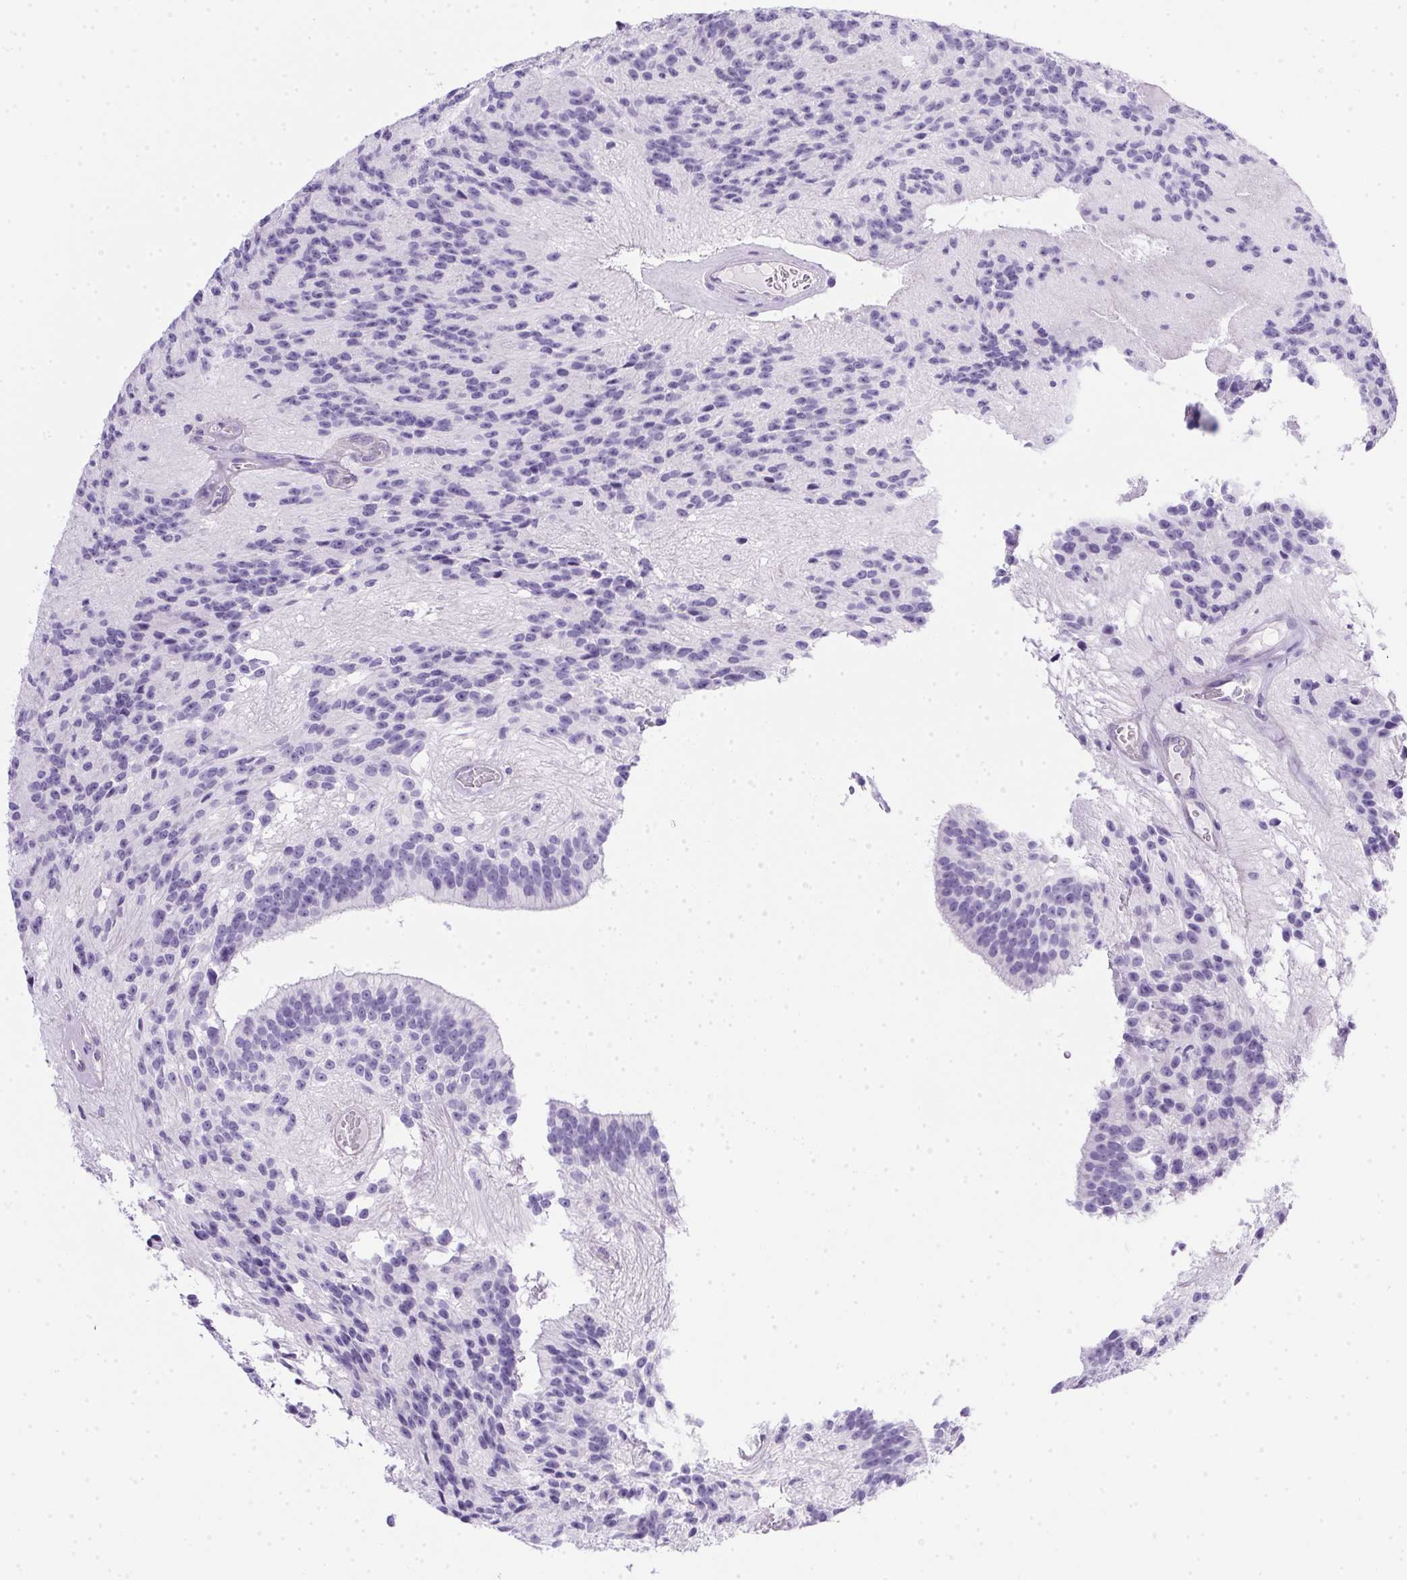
{"staining": {"intensity": "negative", "quantity": "none", "location": "none"}, "tissue": "glioma", "cell_type": "Tumor cells", "image_type": "cancer", "snomed": [{"axis": "morphology", "description": "Glioma, malignant, Low grade"}, {"axis": "topography", "description": "Brain"}], "caption": "Glioma was stained to show a protein in brown. There is no significant expression in tumor cells.", "gene": "SPACA5B", "patient": {"sex": "male", "age": 31}}